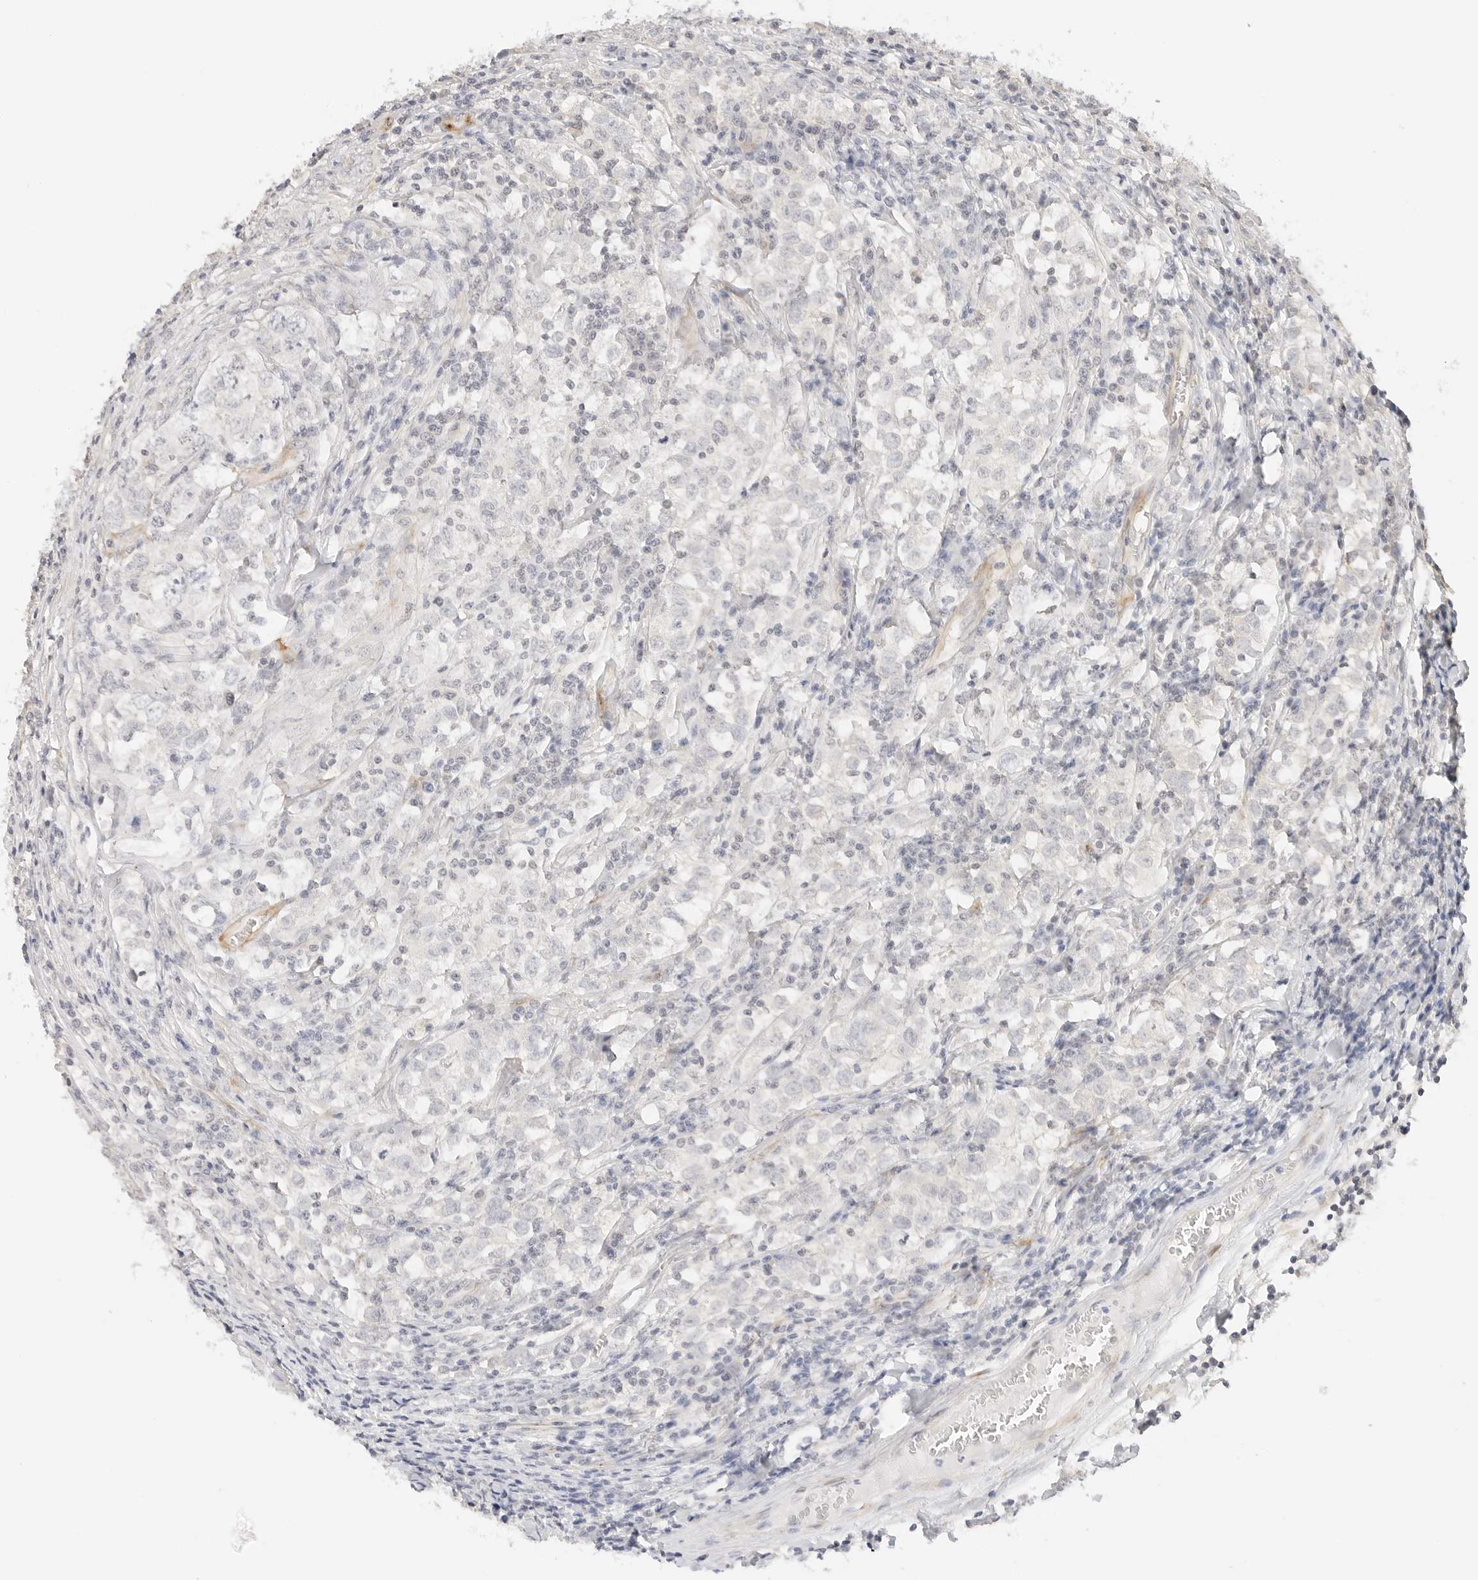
{"staining": {"intensity": "negative", "quantity": "none", "location": "none"}, "tissue": "testis cancer", "cell_type": "Tumor cells", "image_type": "cancer", "snomed": [{"axis": "morphology", "description": "Seminoma, NOS"}, {"axis": "morphology", "description": "Carcinoma, Embryonal, NOS"}, {"axis": "topography", "description": "Testis"}], "caption": "Immunohistochemistry photomicrograph of testis cancer stained for a protein (brown), which displays no positivity in tumor cells.", "gene": "PCDH19", "patient": {"sex": "male", "age": 43}}